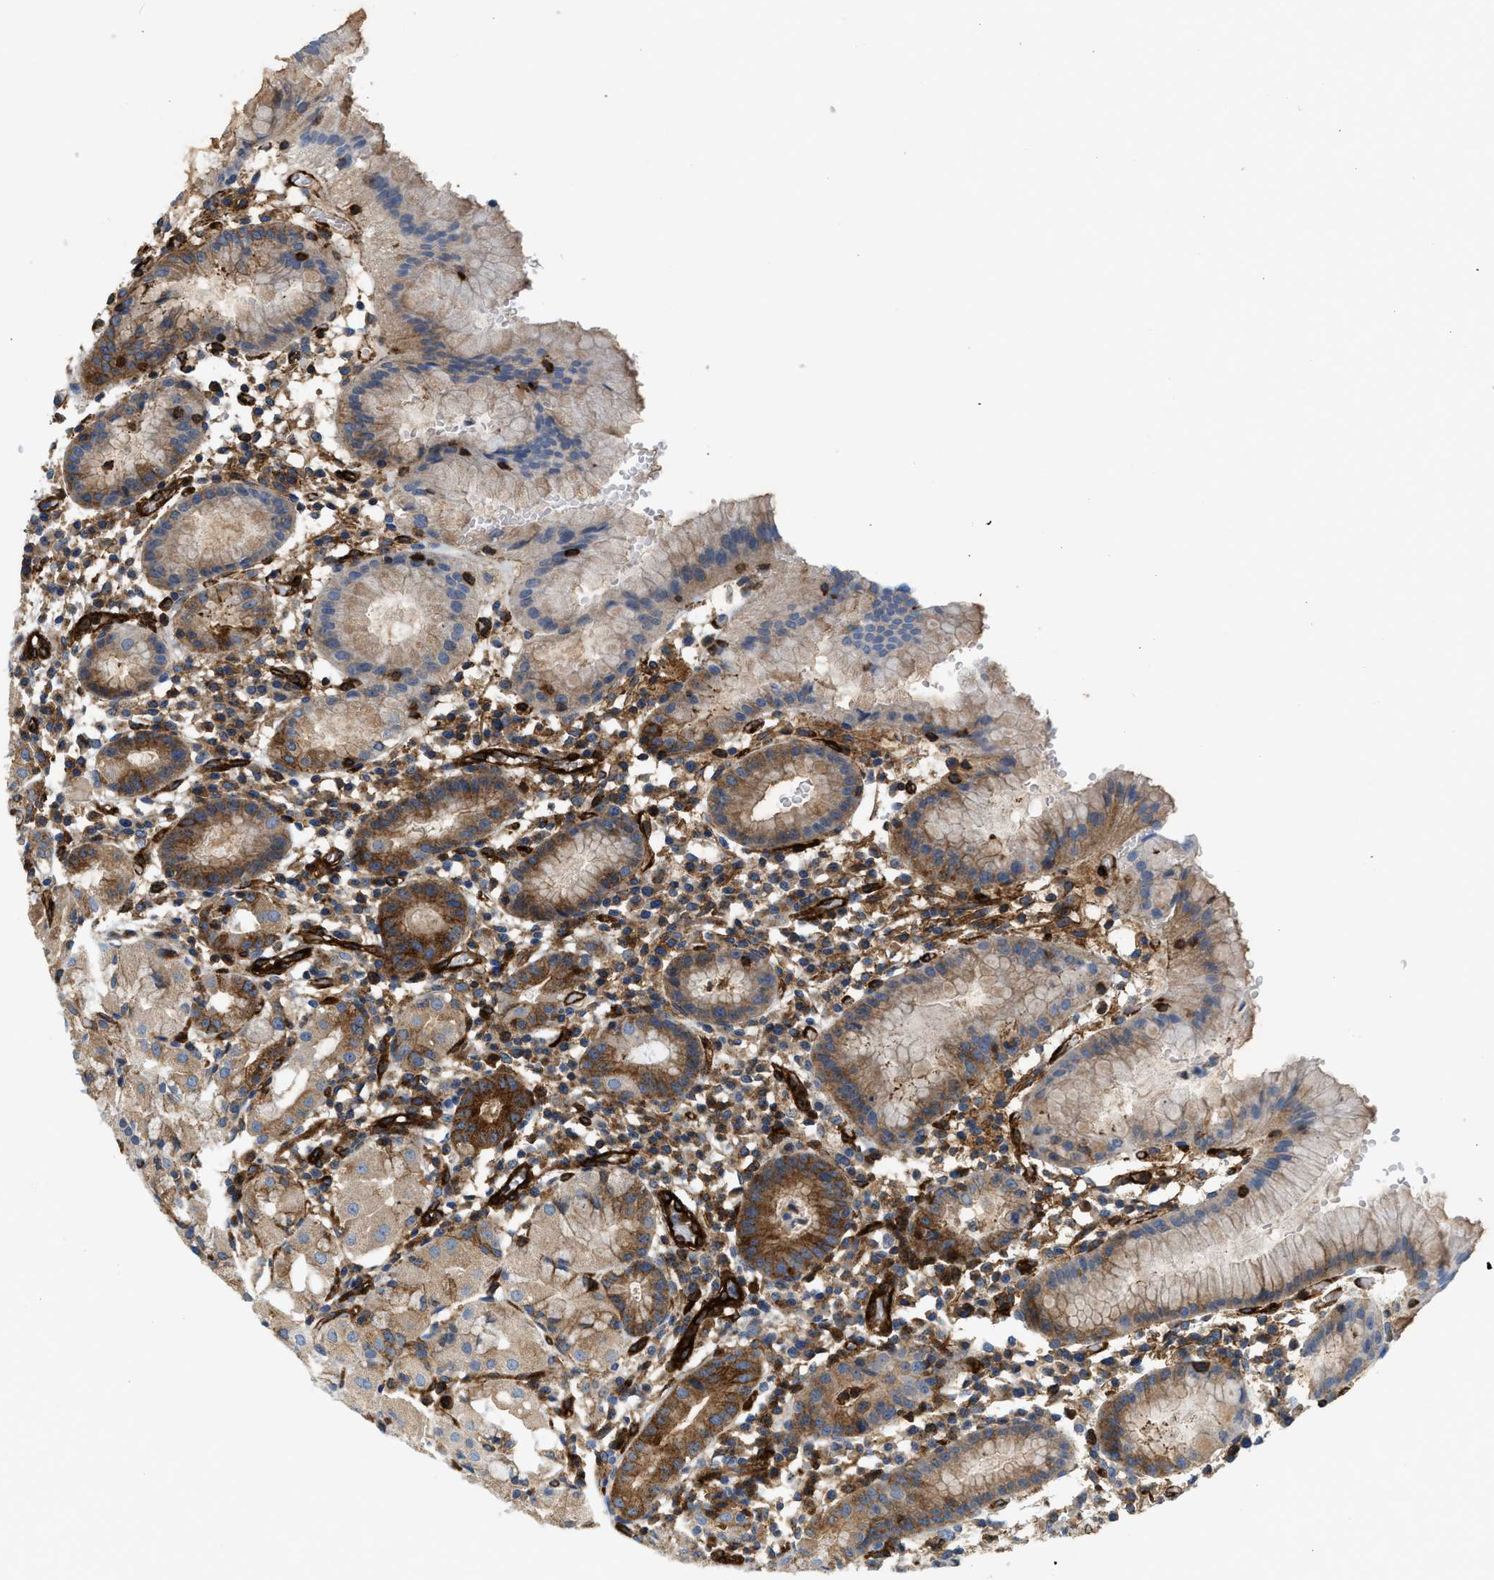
{"staining": {"intensity": "strong", "quantity": ">75%", "location": "cytoplasmic/membranous"}, "tissue": "stomach", "cell_type": "Glandular cells", "image_type": "normal", "snomed": [{"axis": "morphology", "description": "Normal tissue, NOS"}, {"axis": "topography", "description": "Stomach"}, {"axis": "topography", "description": "Stomach, lower"}], "caption": "Strong cytoplasmic/membranous expression for a protein is identified in about >75% of glandular cells of normal stomach using immunohistochemistry.", "gene": "HIP1", "patient": {"sex": "female", "age": 75}}